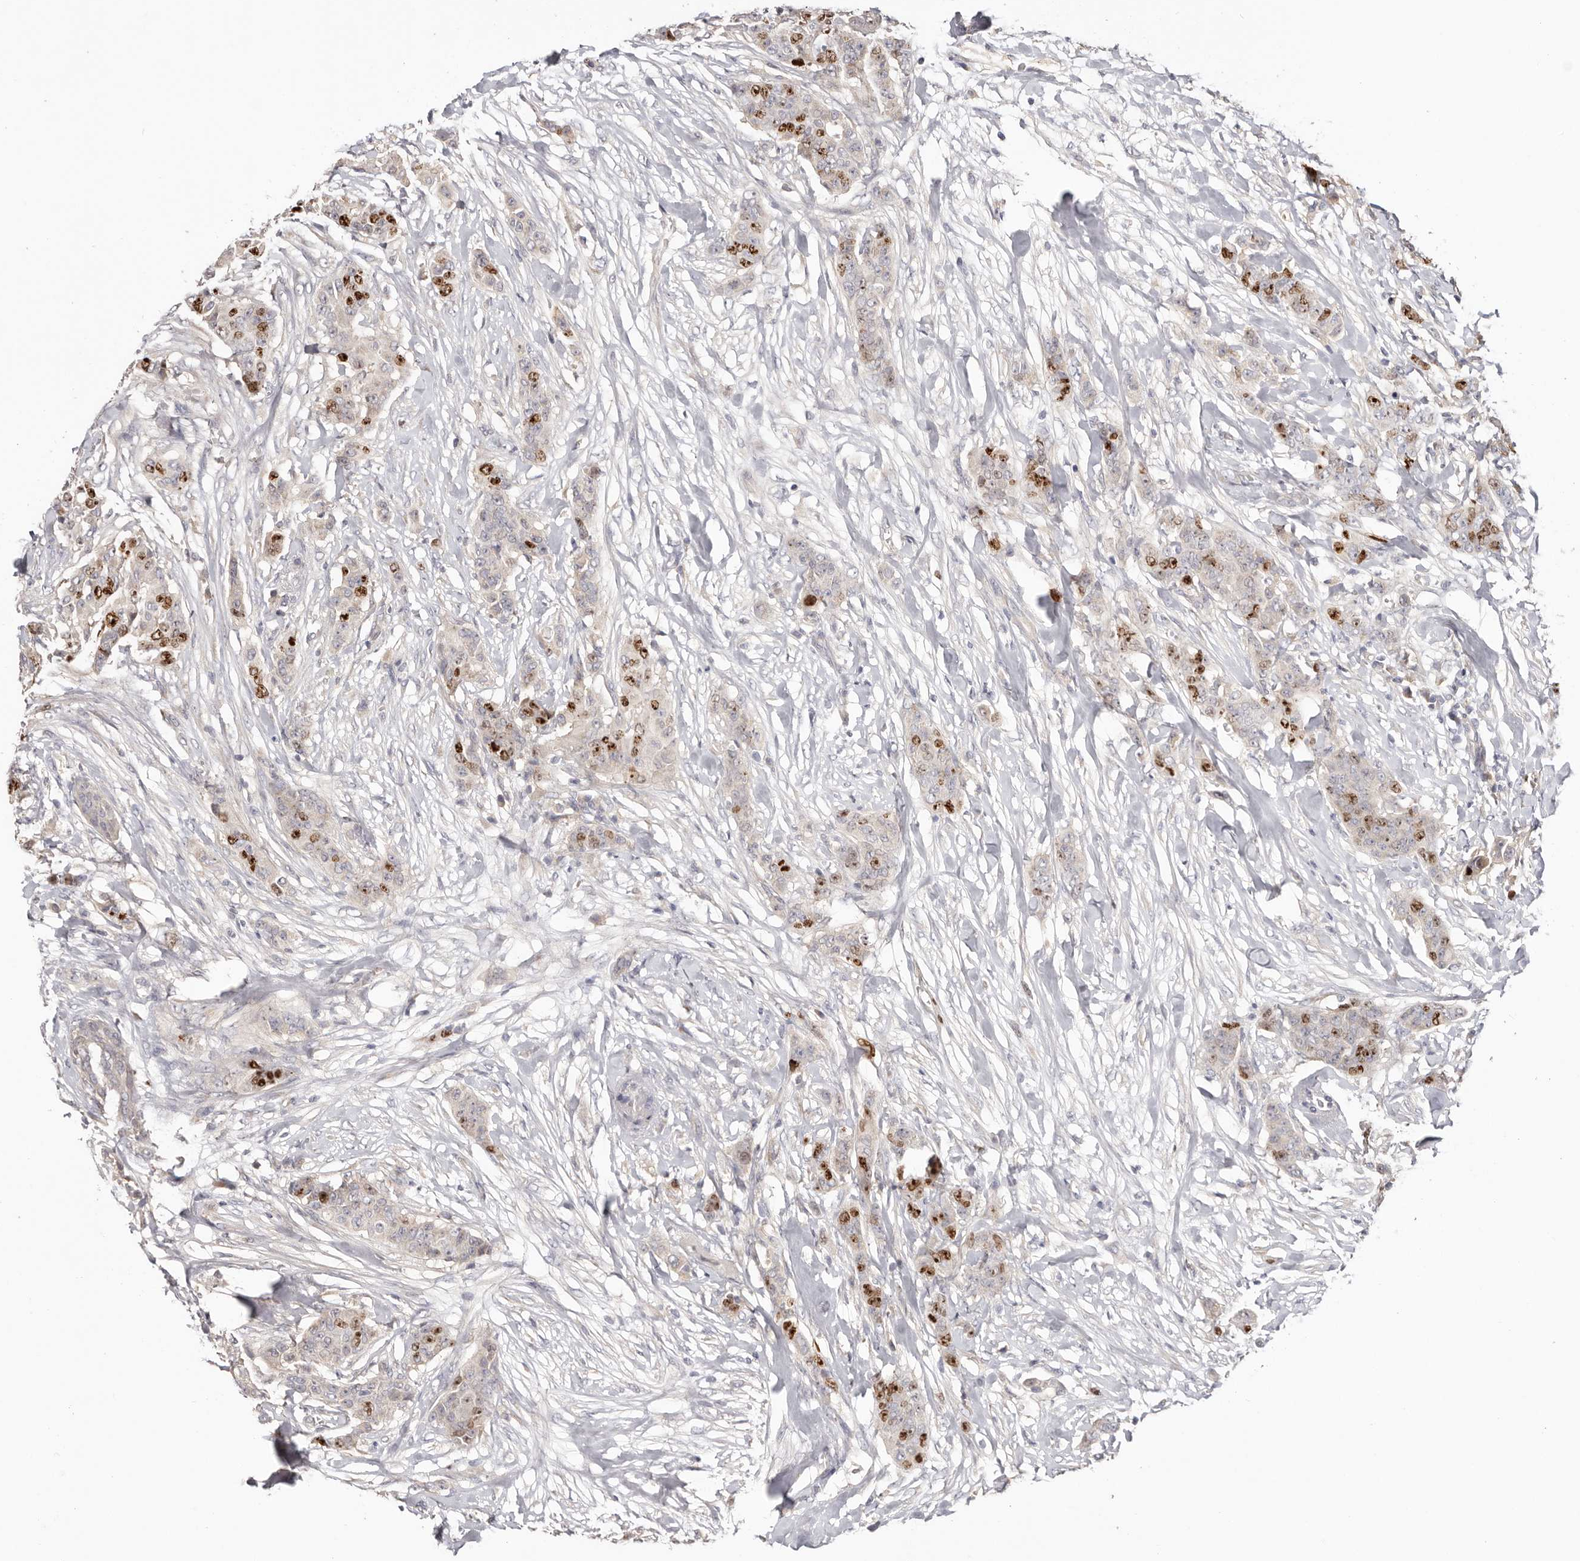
{"staining": {"intensity": "strong", "quantity": "25%-75%", "location": "nuclear"}, "tissue": "breast cancer", "cell_type": "Tumor cells", "image_type": "cancer", "snomed": [{"axis": "morphology", "description": "Duct carcinoma"}, {"axis": "topography", "description": "Breast"}], "caption": "Breast invasive ductal carcinoma stained for a protein shows strong nuclear positivity in tumor cells.", "gene": "CCDC190", "patient": {"sex": "female", "age": 40}}